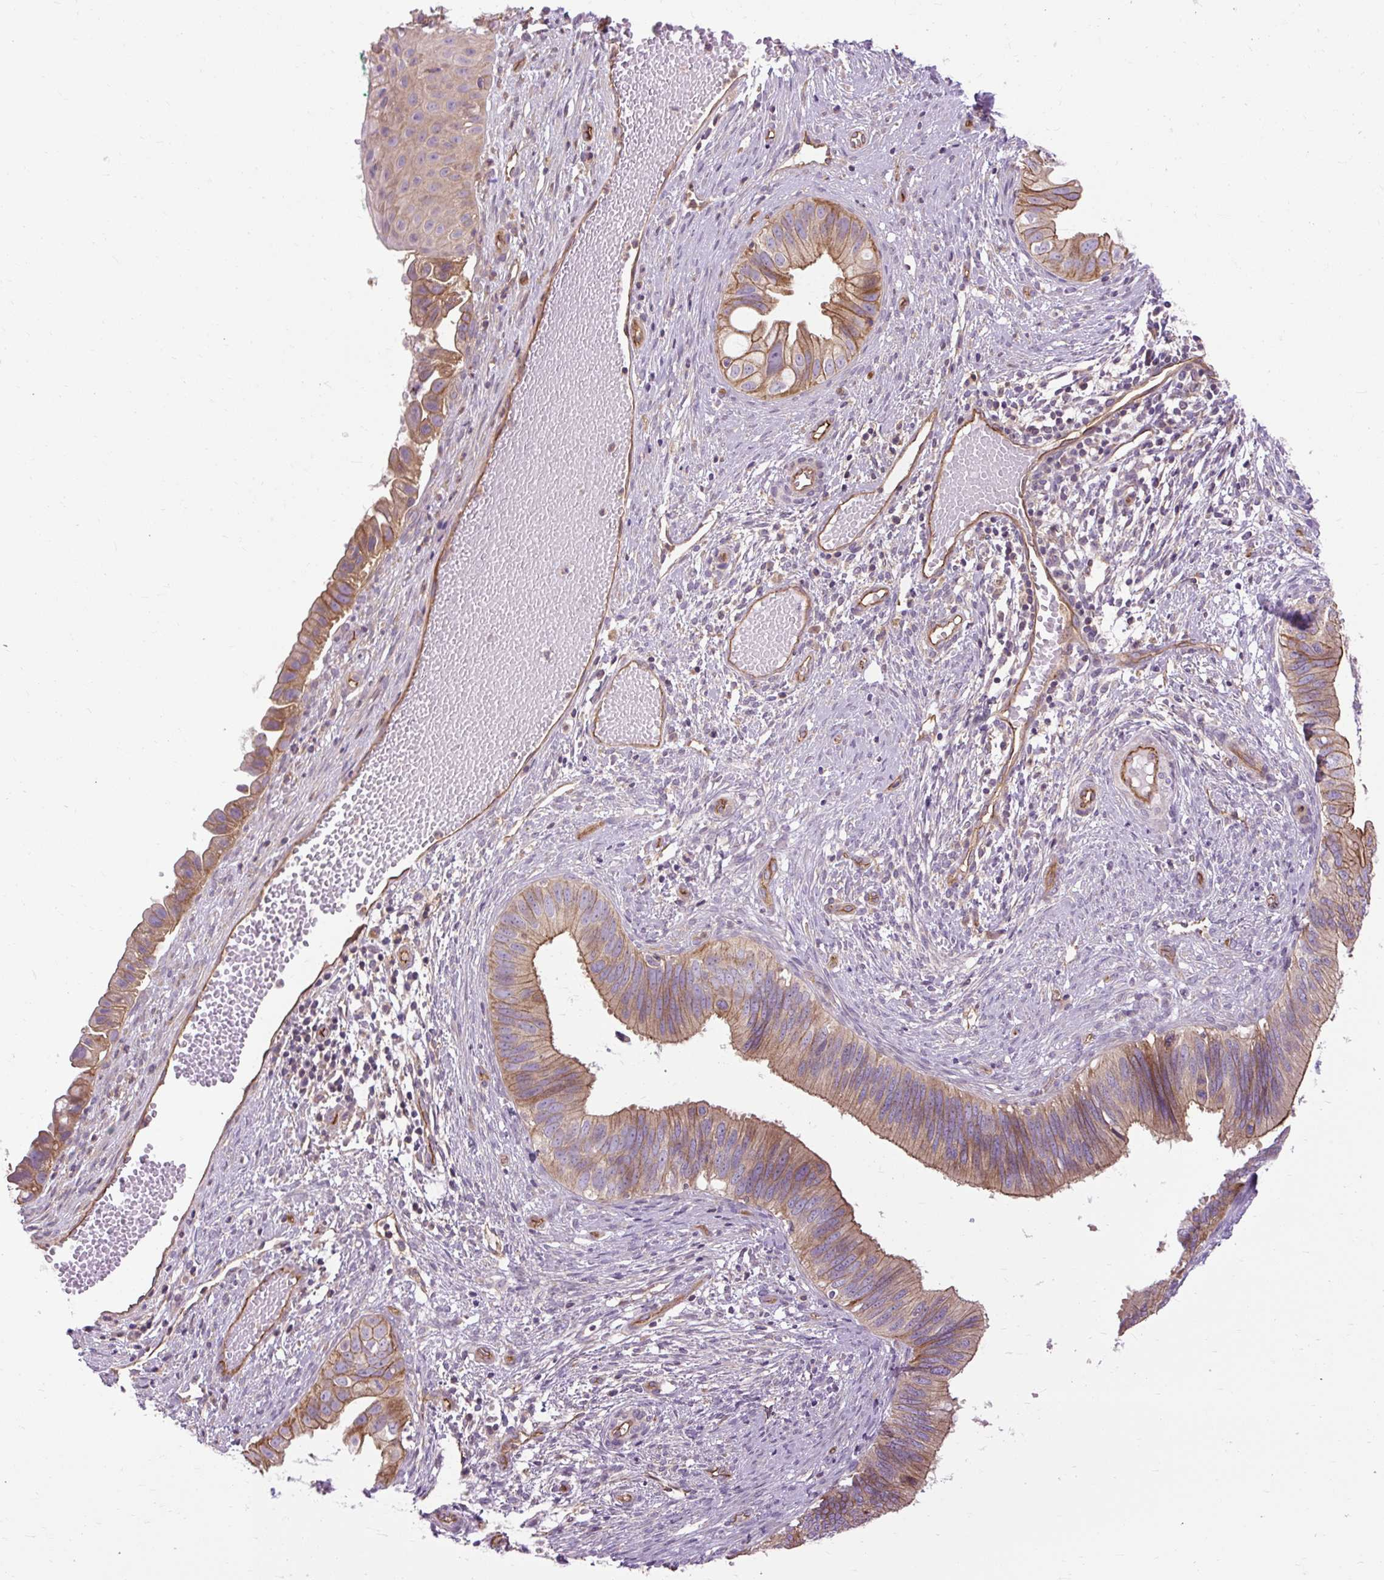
{"staining": {"intensity": "moderate", "quantity": ">75%", "location": "cytoplasmic/membranous"}, "tissue": "cervical cancer", "cell_type": "Tumor cells", "image_type": "cancer", "snomed": [{"axis": "morphology", "description": "Adenocarcinoma, NOS"}, {"axis": "topography", "description": "Cervix"}], "caption": "A medium amount of moderate cytoplasmic/membranous positivity is seen in about >75% of tumor cells in cervical adenocarcinoma tissue.", "gene": "CCDC93", "patient": {"sex": "female", "age": 42}}